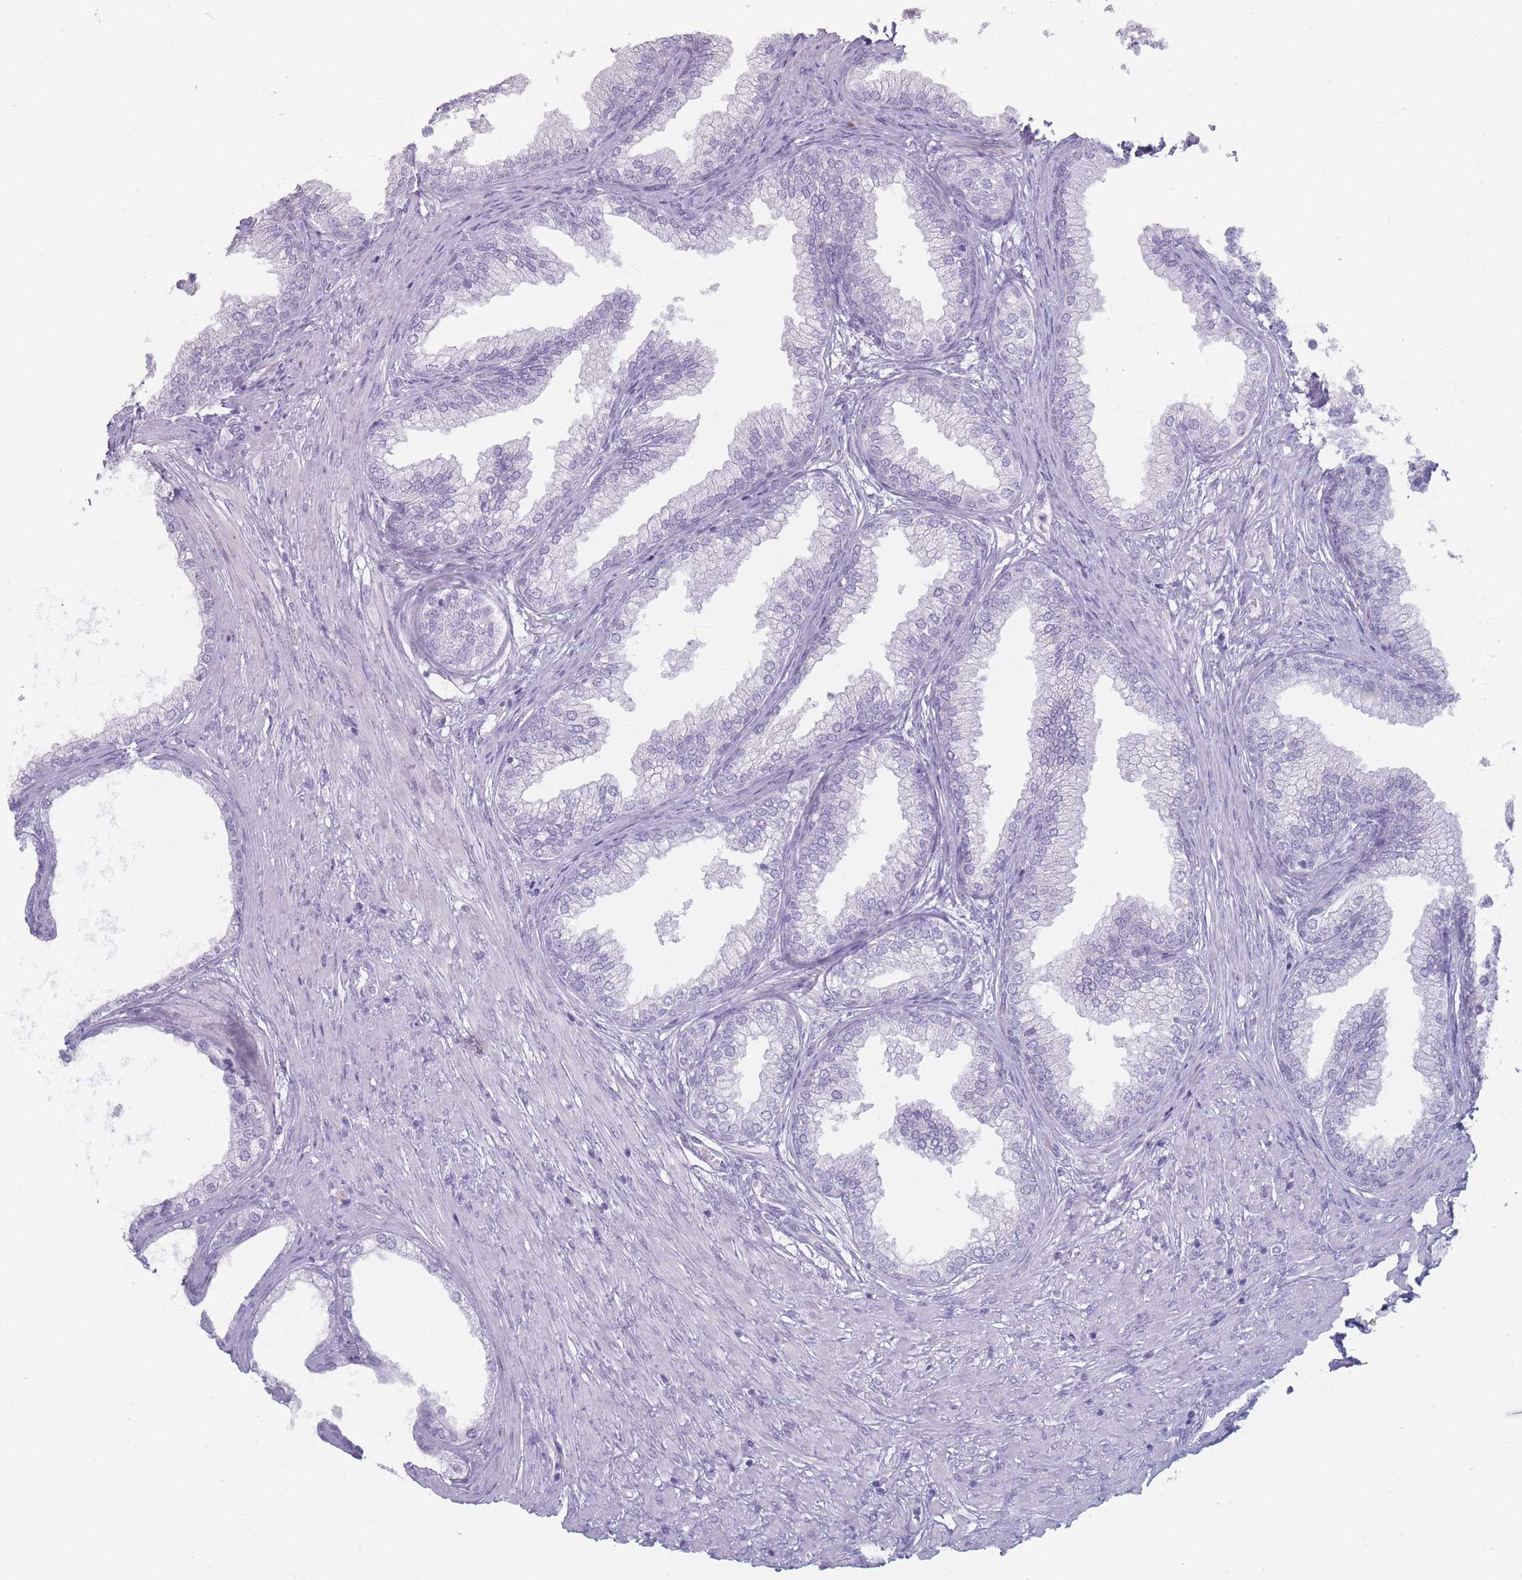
{"staining": {"intensity": "negative", "quantity": "none", "location": "none"}, "tissue": "prostate", "cell_type": "Glandular cells", "image_type": "normal", "snomed": [{"axis": "morphology", "description": "Normal tissue, NOS"}, {"axis": "topography", "description": "Prostate"}], "caption": "High magnification brightfield microscopy of benign prostate stained with DAB (brown) and counterstained with hematoxylin (blue): glandular cells show no significant positivity. The staining was performed using DAB (3,3'-diaminobenzidine) to visualize the protein expression in brown, while the nuclei were stained in blue with hematoxylin (Magnification: 20x).", "gene": "ROS1", "patient": {"sex": "male", "age": 76}}